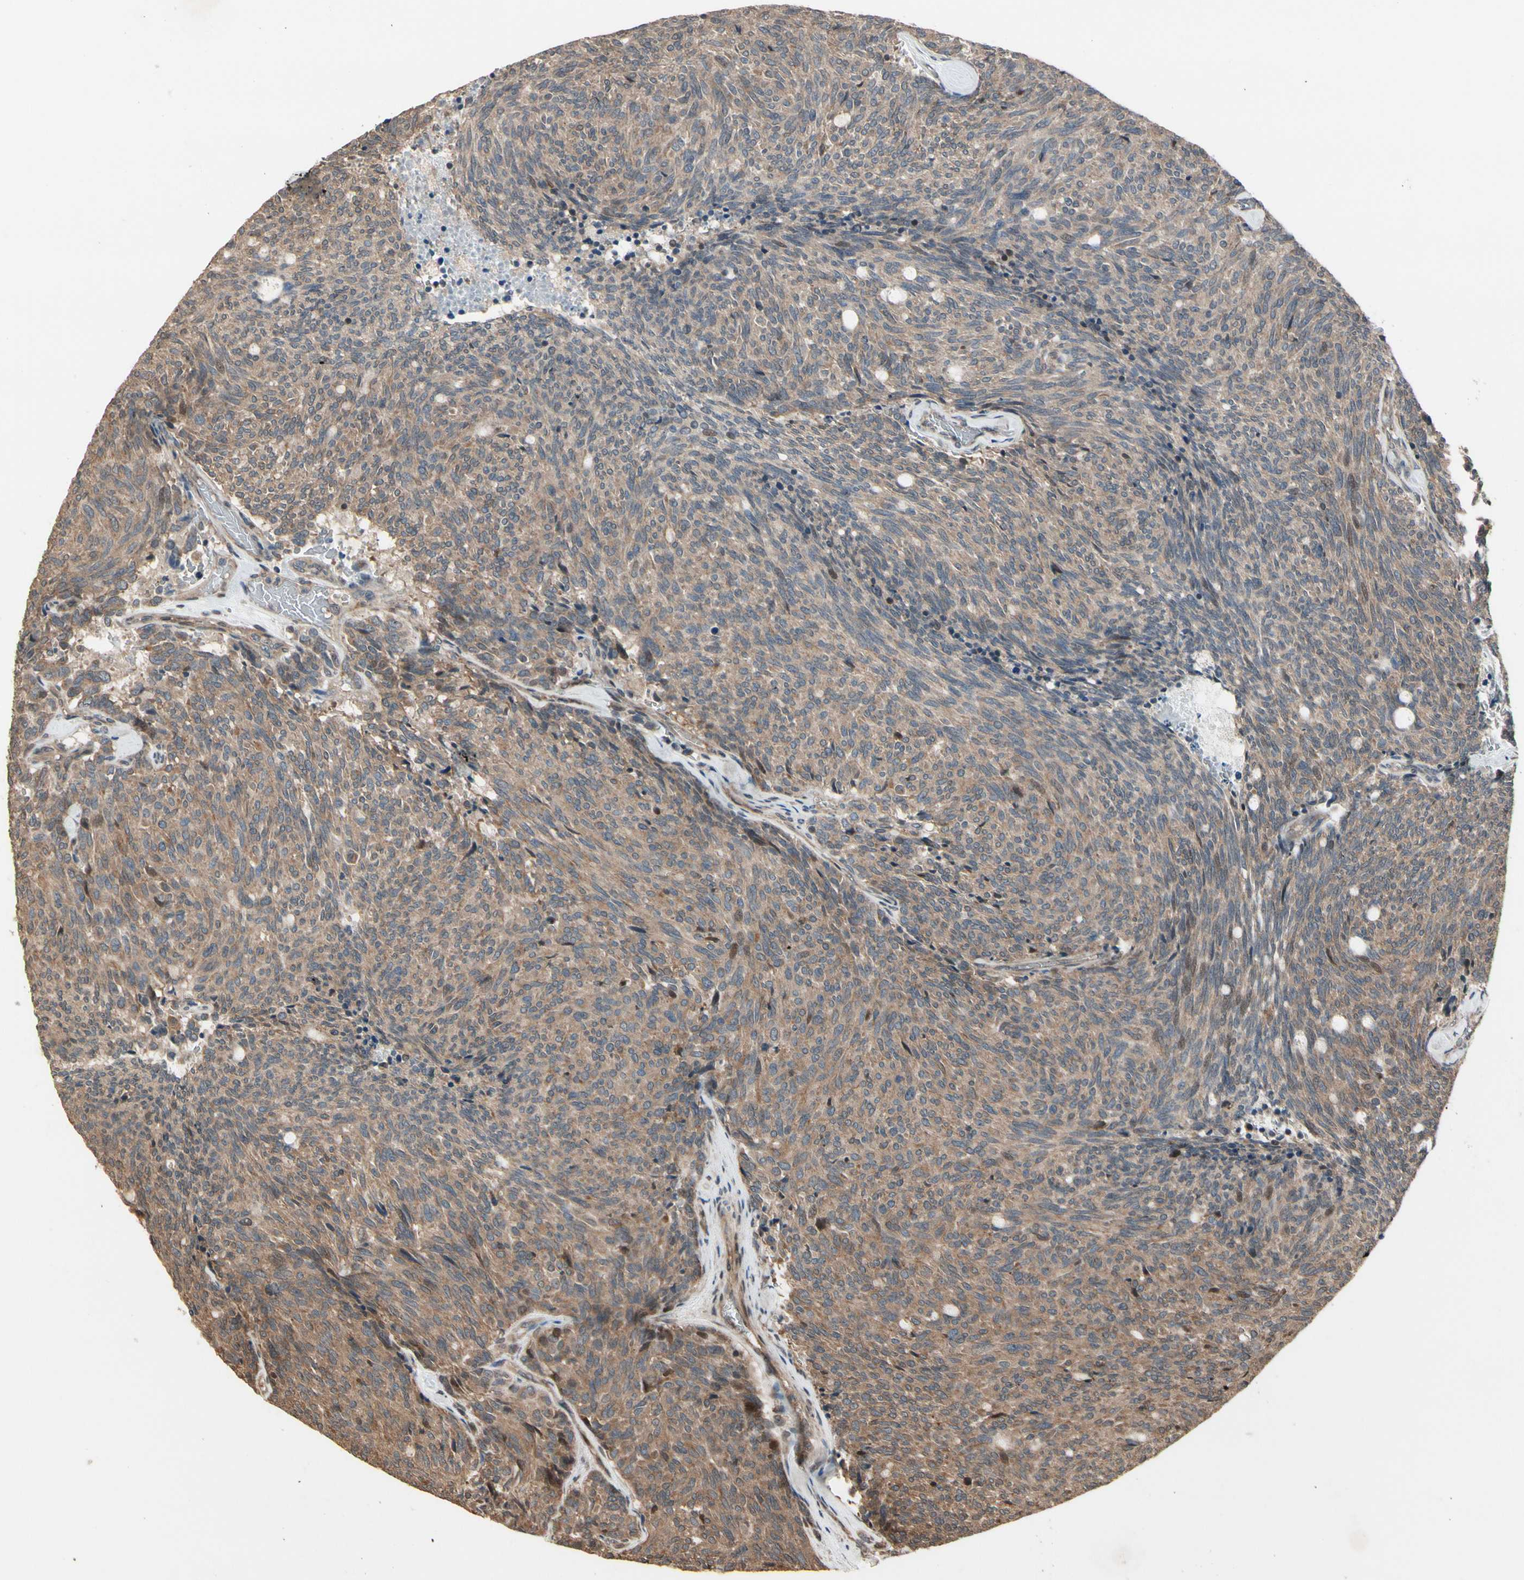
{"staining": {"intensity": "weak", "quantity": "25%-75%", "location": "cytoplasmic/membranous"}, "tissue": "carcinoid", "cell_type": "Tumor cells", "image_type": "cancer", "snomed": [{"axis": "morphology", "description": "Carcinoid, malignant, NOS"}, {"axis": "topography", "description": "Pancreas"}], "caption": "Protein staining exhibits weak cytoplasmic/membranous staining in about 25%-75% of tumor cells in carcinoid (malignant).", "gene": "CSF1R", "patient": {"sex": "female", "age": 54}}